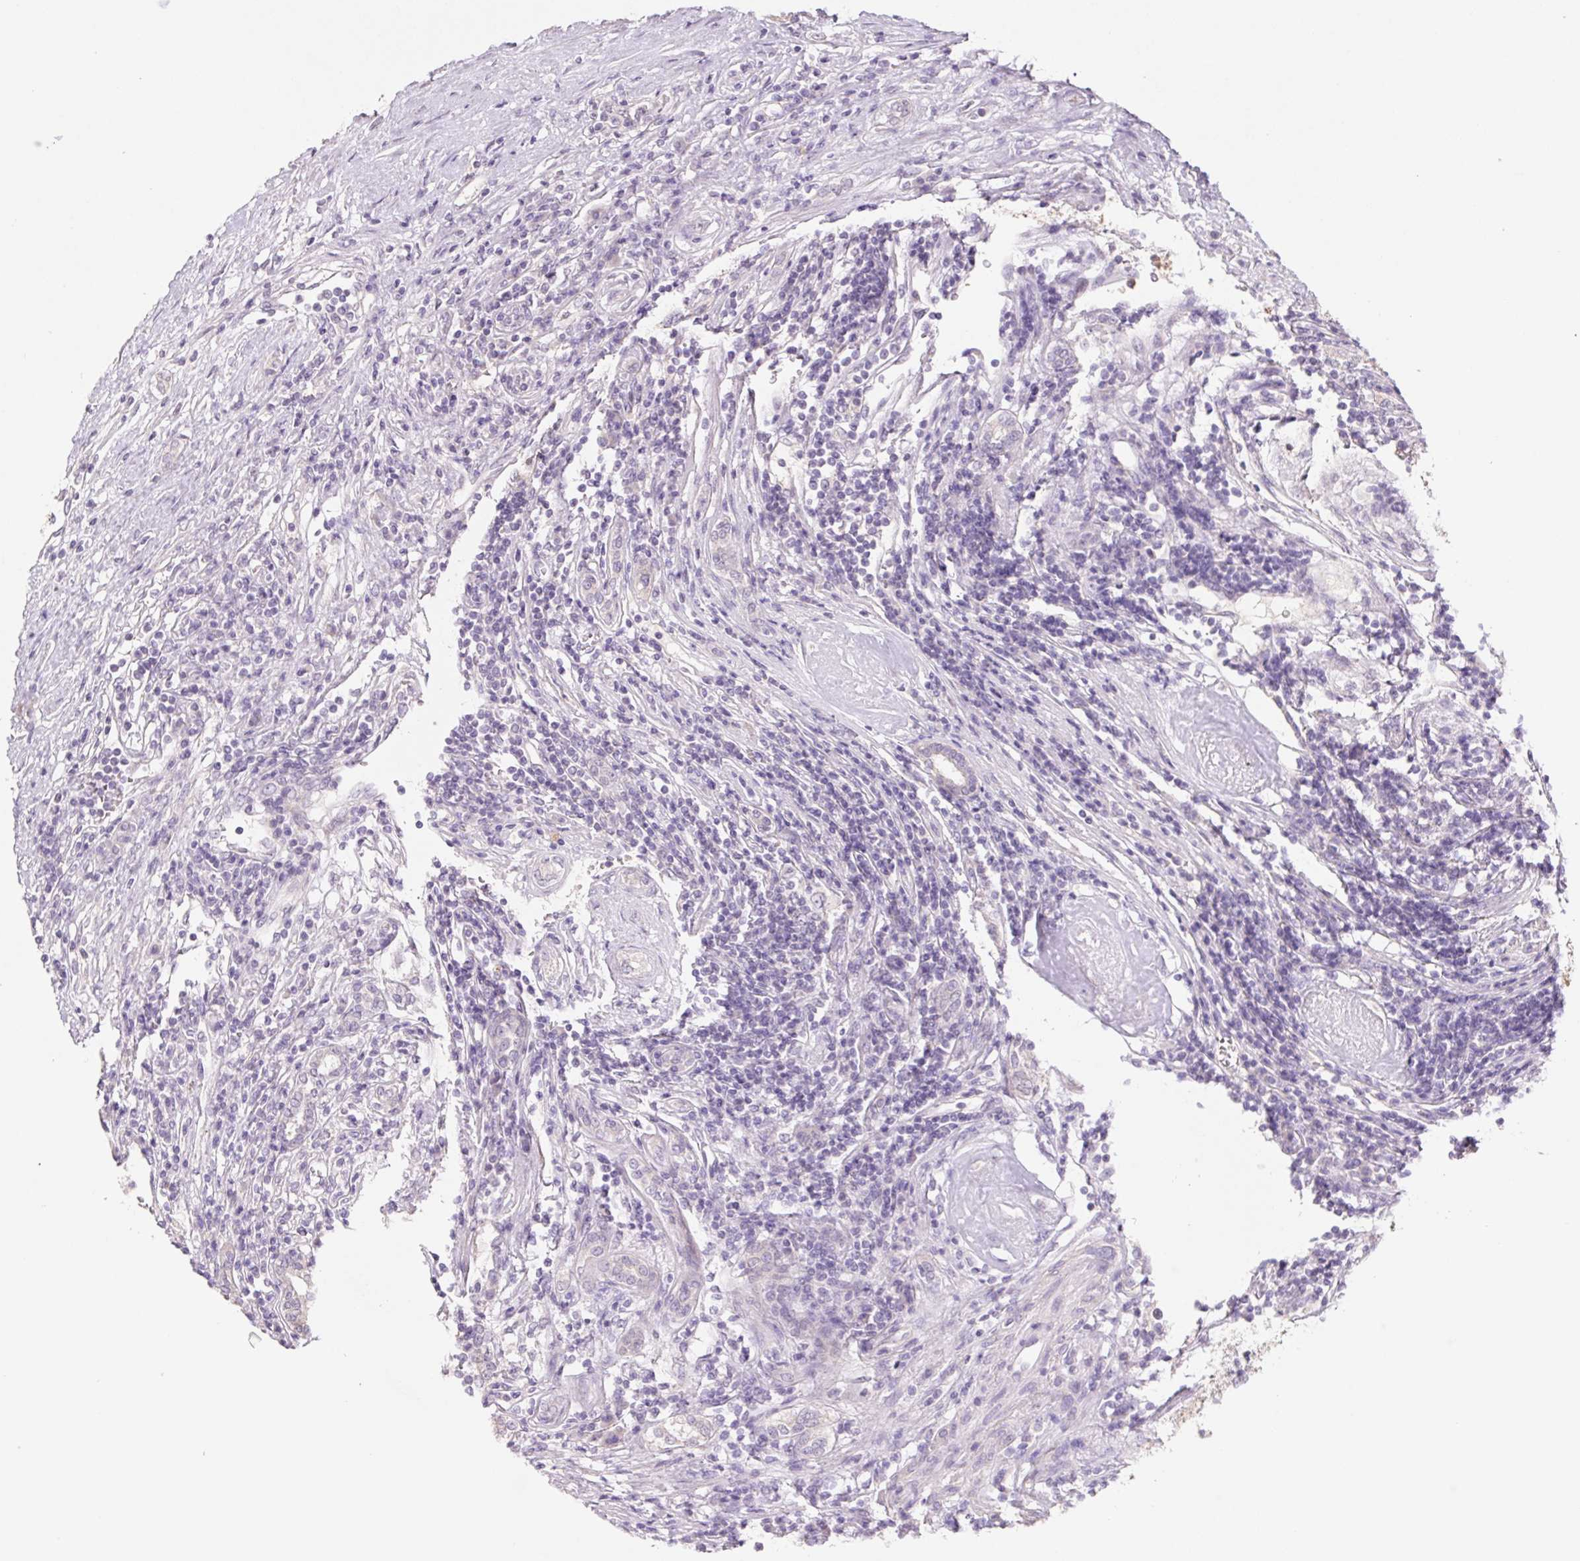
{"staining": {"intensity": "negative", "quantity": "none", "location": "none"}, "tissue": "renal cancer", "cell_type": "Tumor cells", "image_type": "cancer", "snomed": [{"axis": "morphology", "description": "Adenocarcinoma, NOS"}, {"axis": "topography", "description": "Kidney"}], "caption": "High power microscopy histopathology image of an IHC photomicrograph of renal cancer (adenocarcinoma), revealing no significant positivity in tumor cells.", "gene": "GRM2", "patient": {"sex": "female", "age": 67}}